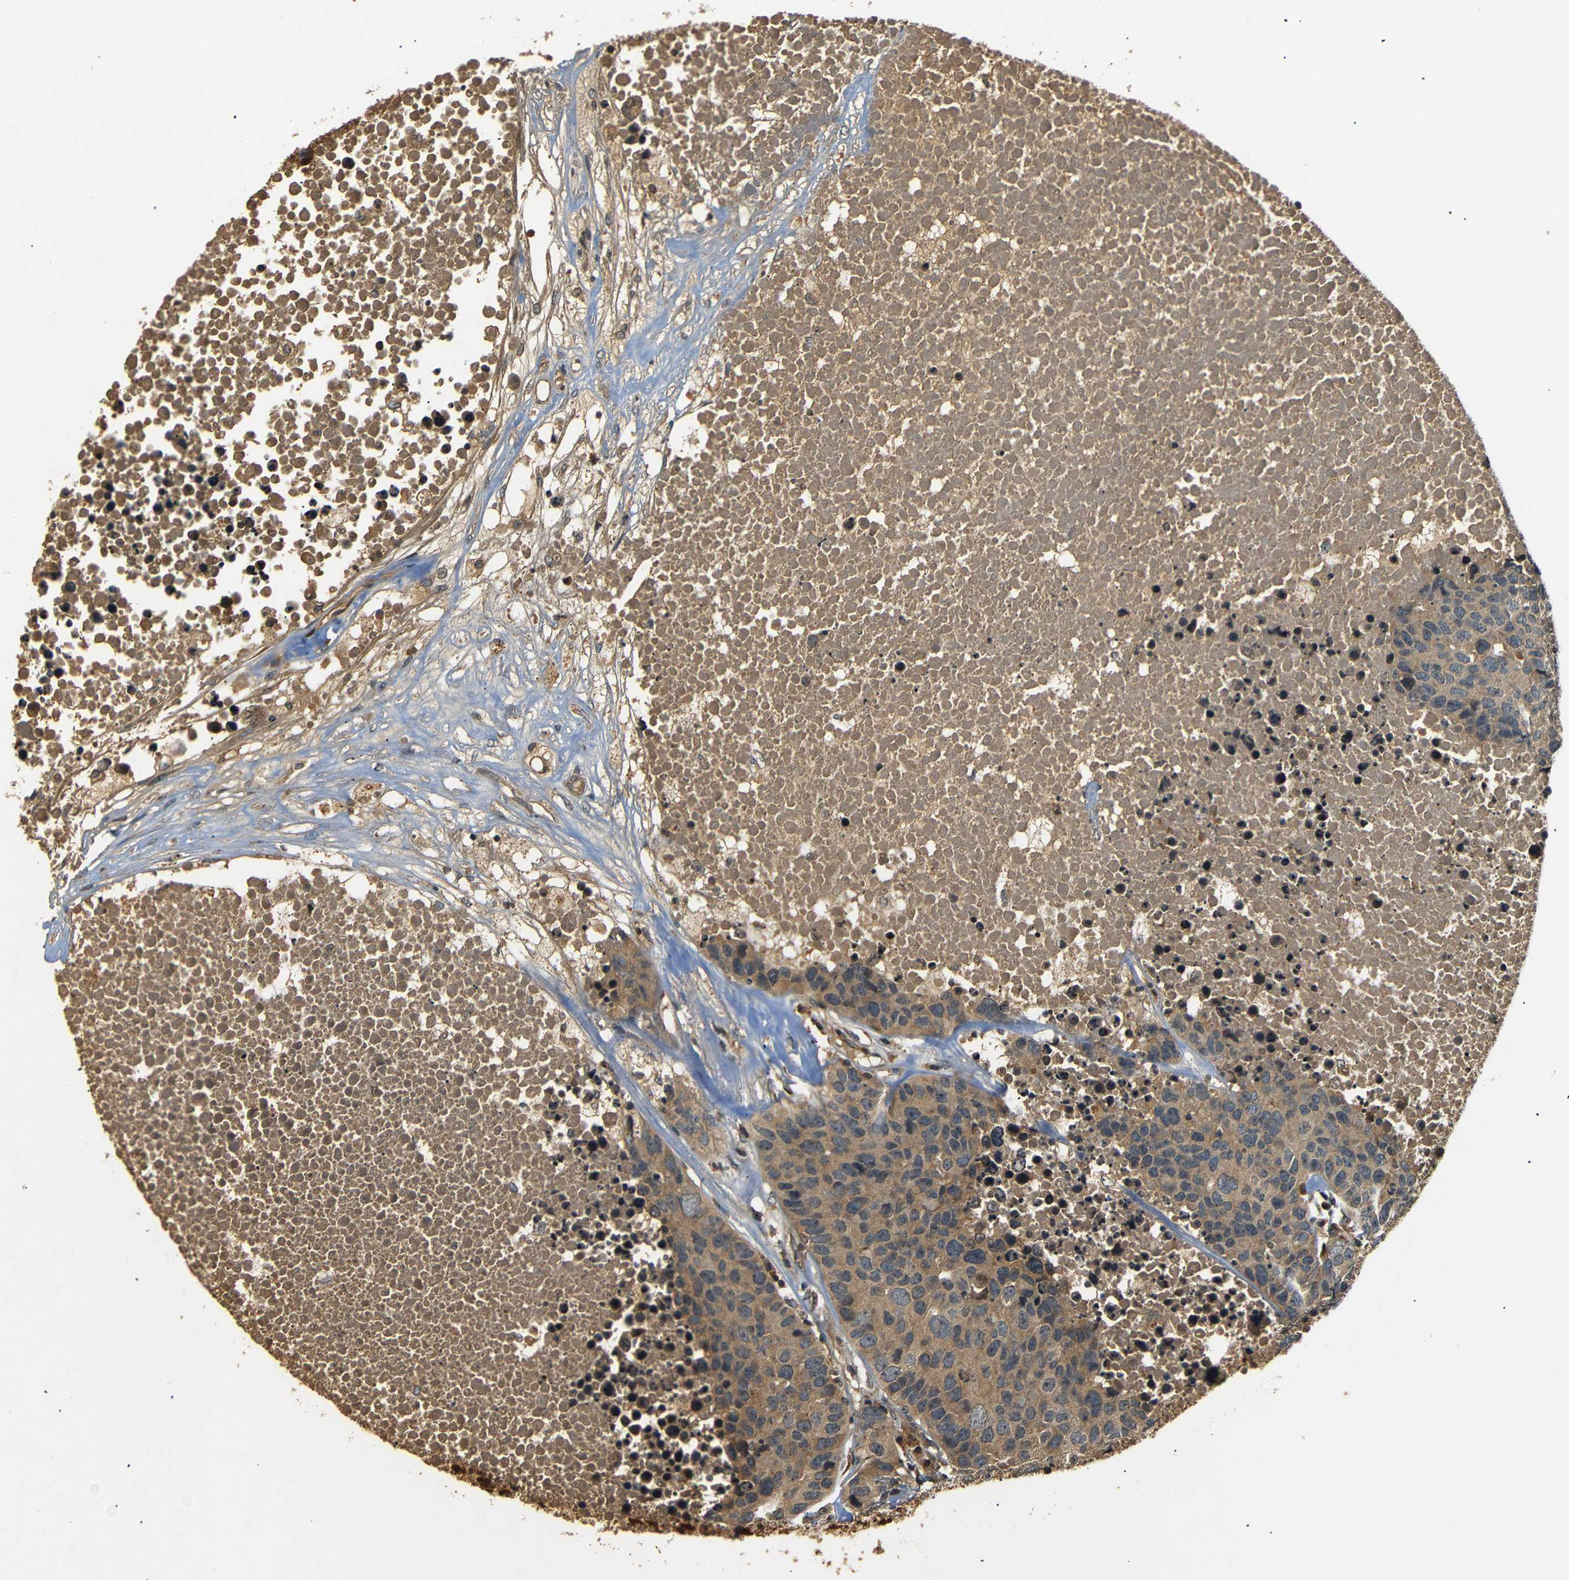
{"staining": {"intensity": "moderate", "quantity": ">75%", "location": "cytoplasmic/membranous"}, "tissue": "carcinoid", "cell_type": "Tumor cells", "image_type": "cancer", "snomed": [{"axis": "morphology", "description": "Carcinoid, malignant, NOS"}, {"axis": "topography", "description": "Lung"}], "caption": "High-power microscopy captured an immunohistochemistry photomicrograph of carcinoid, revealing moderate cytoplasmic/membranous staining in approximately >75% of tumor cells.", "gene": "TANK", "patient": {"sex": "male", "age": 60}}